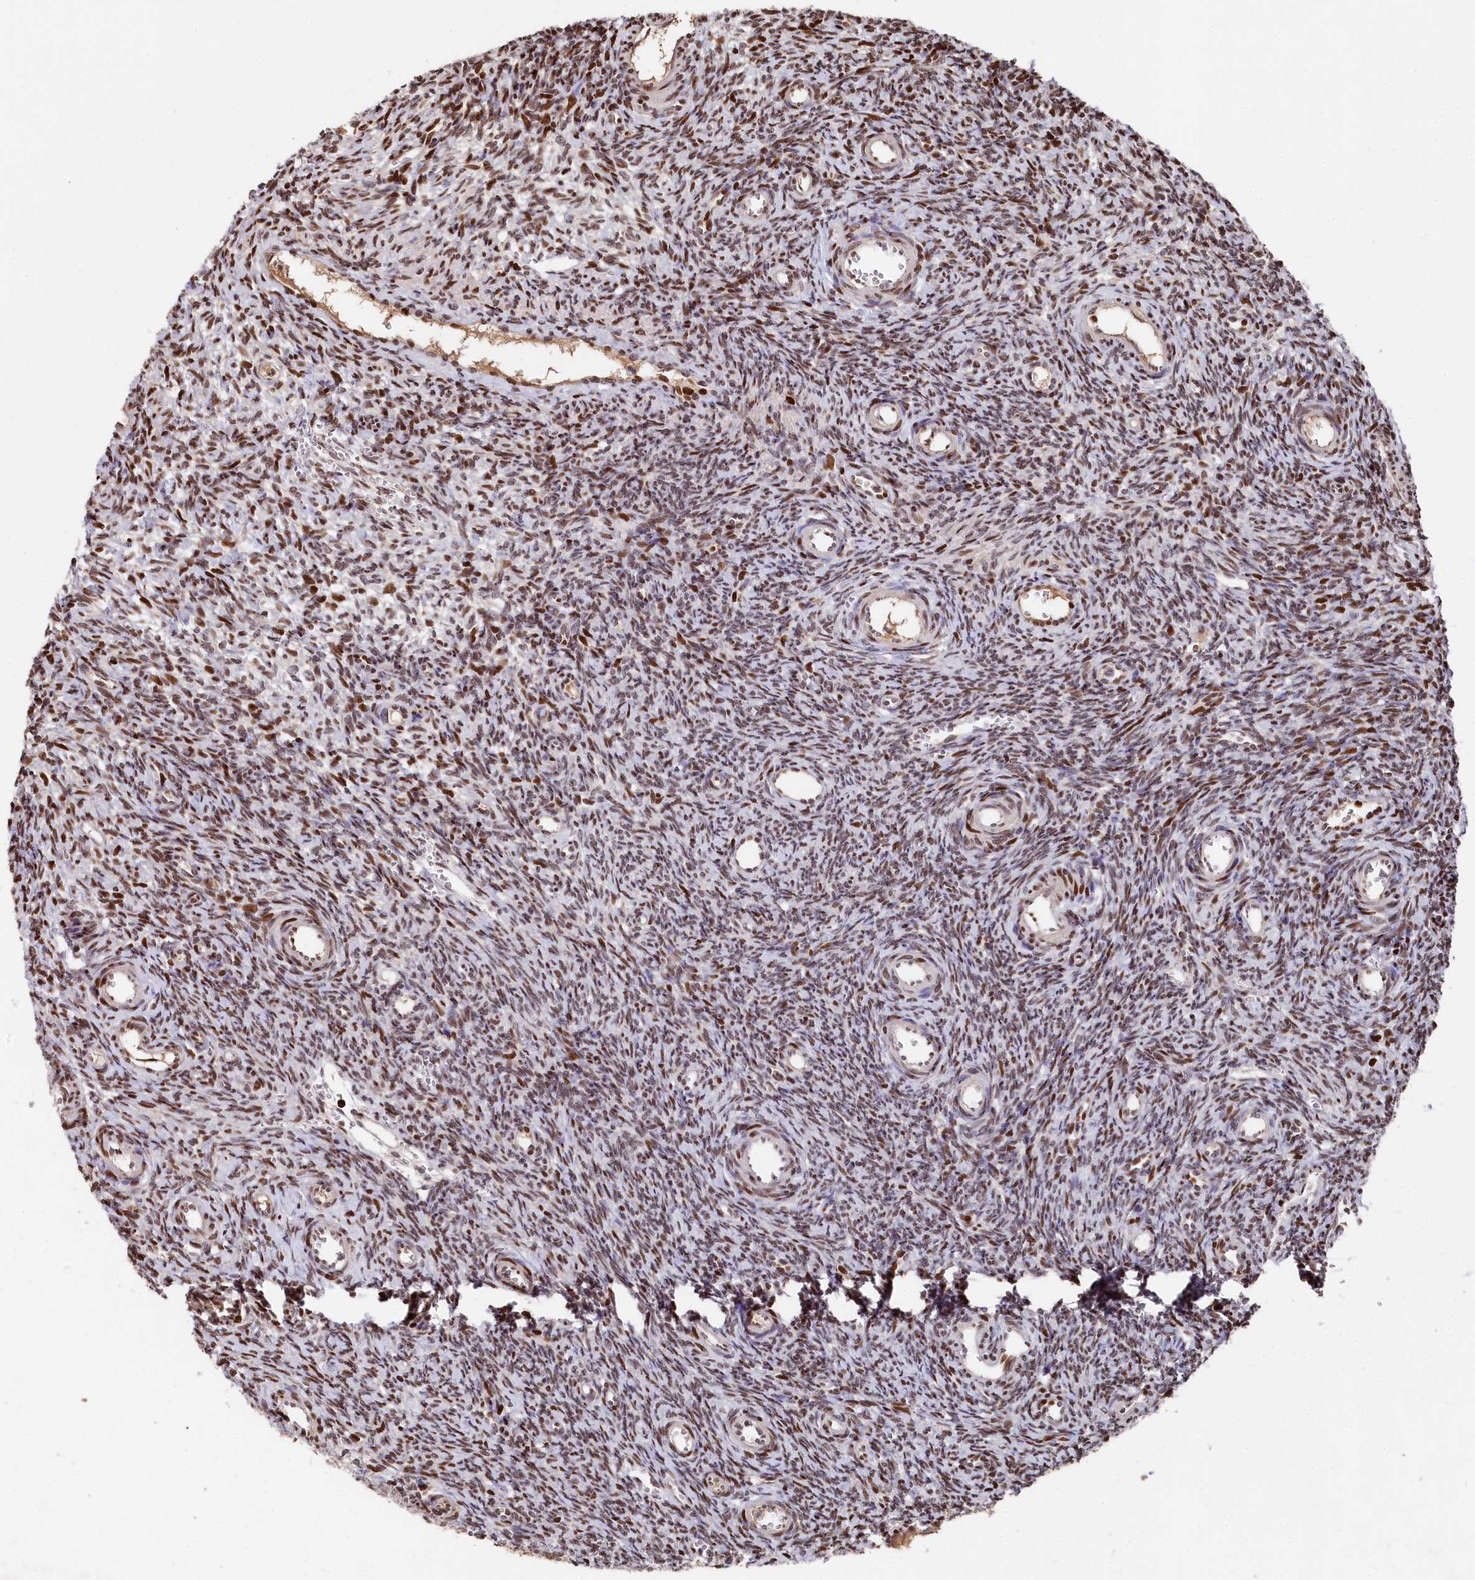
{"staining": {"intensity": "moderate", "quantity": ">75%", "location": "nuclear"}, "tissue": "ovary", "cell_type": "Ovarian stroma cells", "image_type": "normal", "snomed": [{"axis": "morphology", "description": "Normal tissue, NOS"}, {"axis": "topography", "description": "Ovary"}], "caption": "A histopathology image showing moderate nuclear positivity in approximately >75% of ovarian stroma cells in benign ovary, as visualized by brown immunohistochemical staining.", "gene": "MCF2L2", "patient": {"sex": "female", "age": 39}}